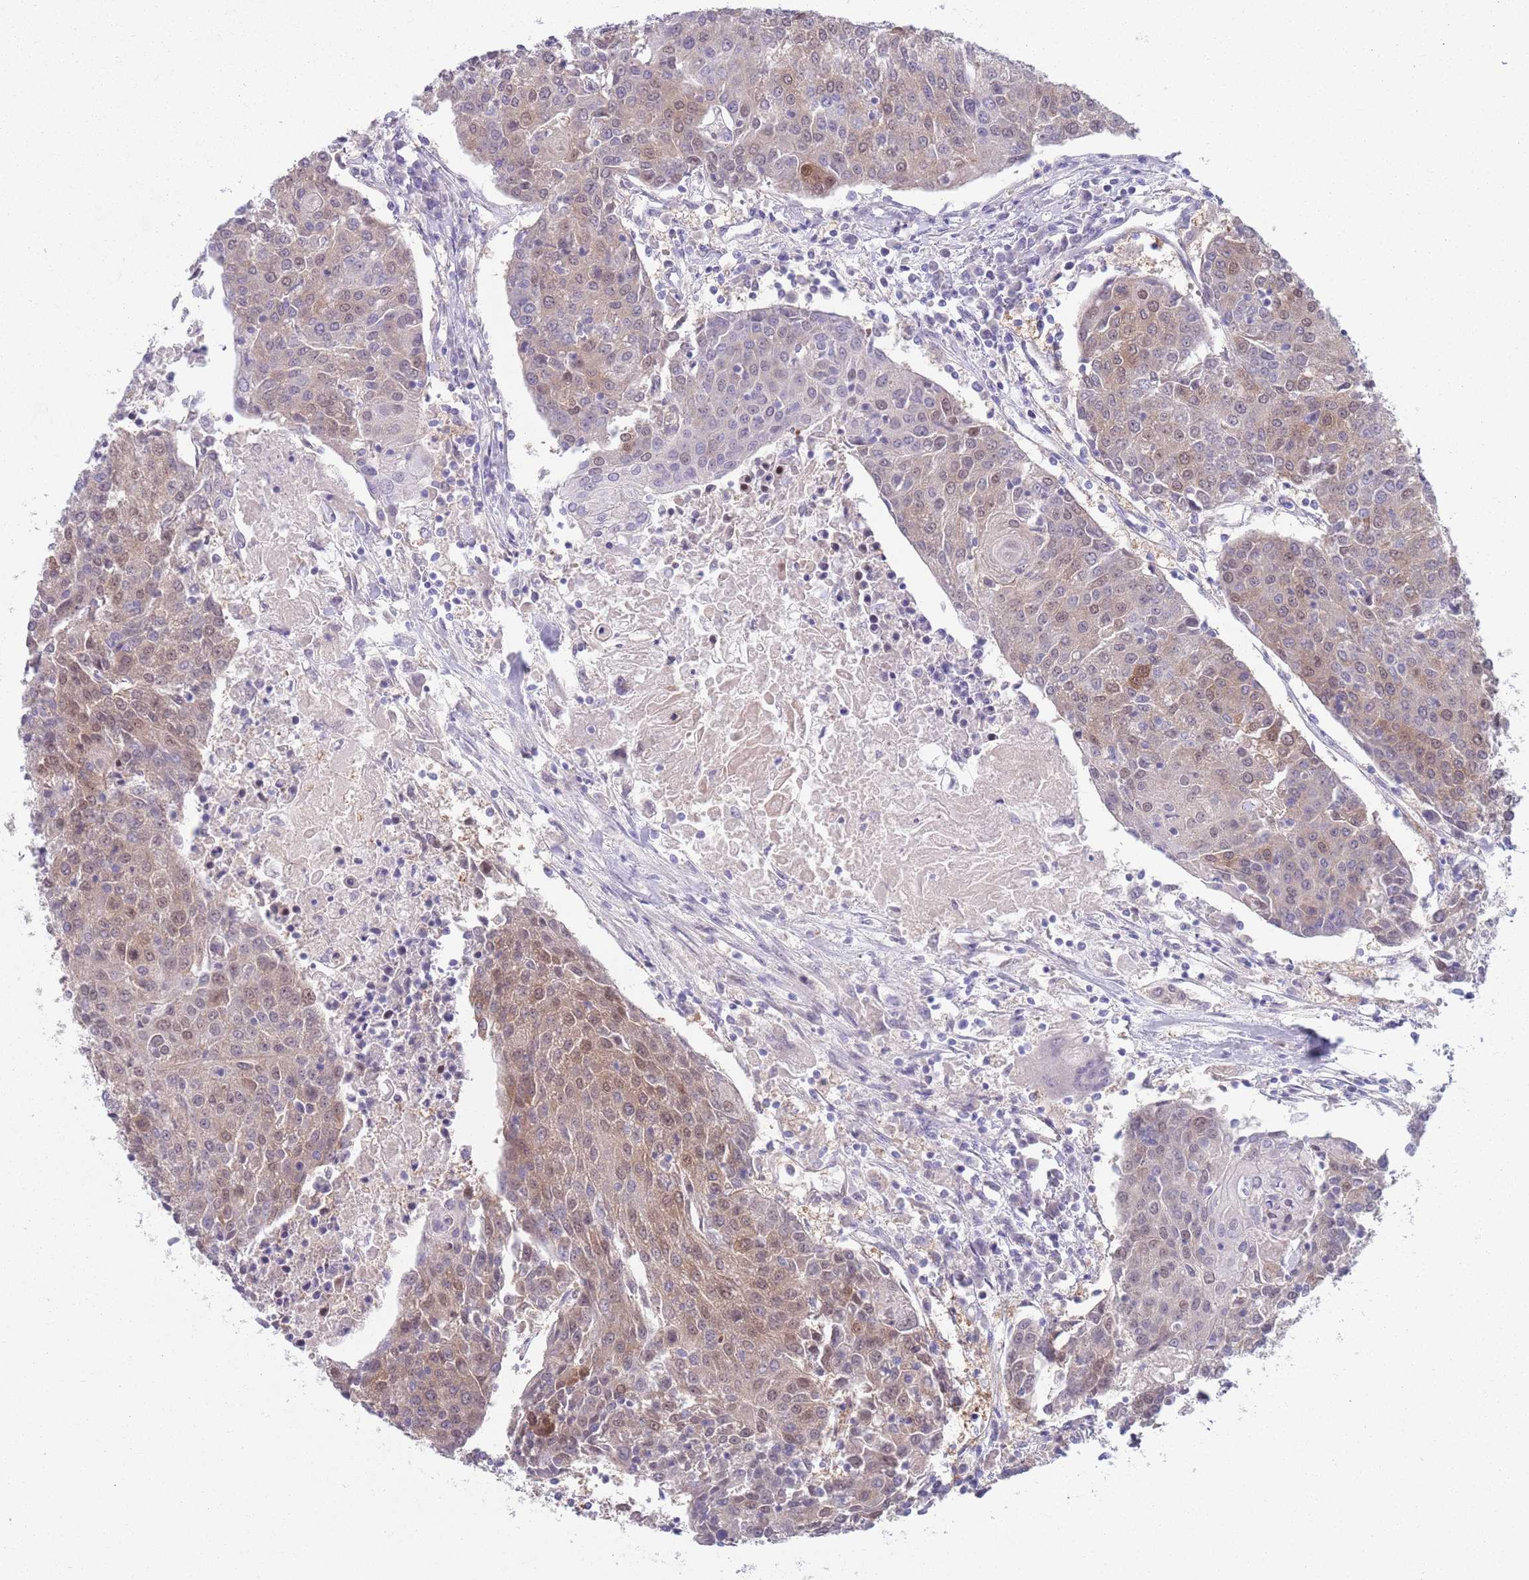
{"staining": {"intensity": "weak", "quantity": ">75%", "location": "cytoplasmic/membranous,nuclear"}, "tissue": "urothelial cancer", "cell_type": "Tumor cells", "image_type": "cancer", "snomed": [{"axis": "morphology", "description": "Urothelial carcinoma, High grade"}, {"axis": "topography", "description": "Urinary bladder"}], "caption": "The histopathology image shows staining of urothelial carcinoma (high-grade), revealing weak cytoplasmic/membranous and nuclear protein expression (brown color) within tumor cells.", "gene": "CLNS1A", "patient": {"sex": "female", "age": 85}}